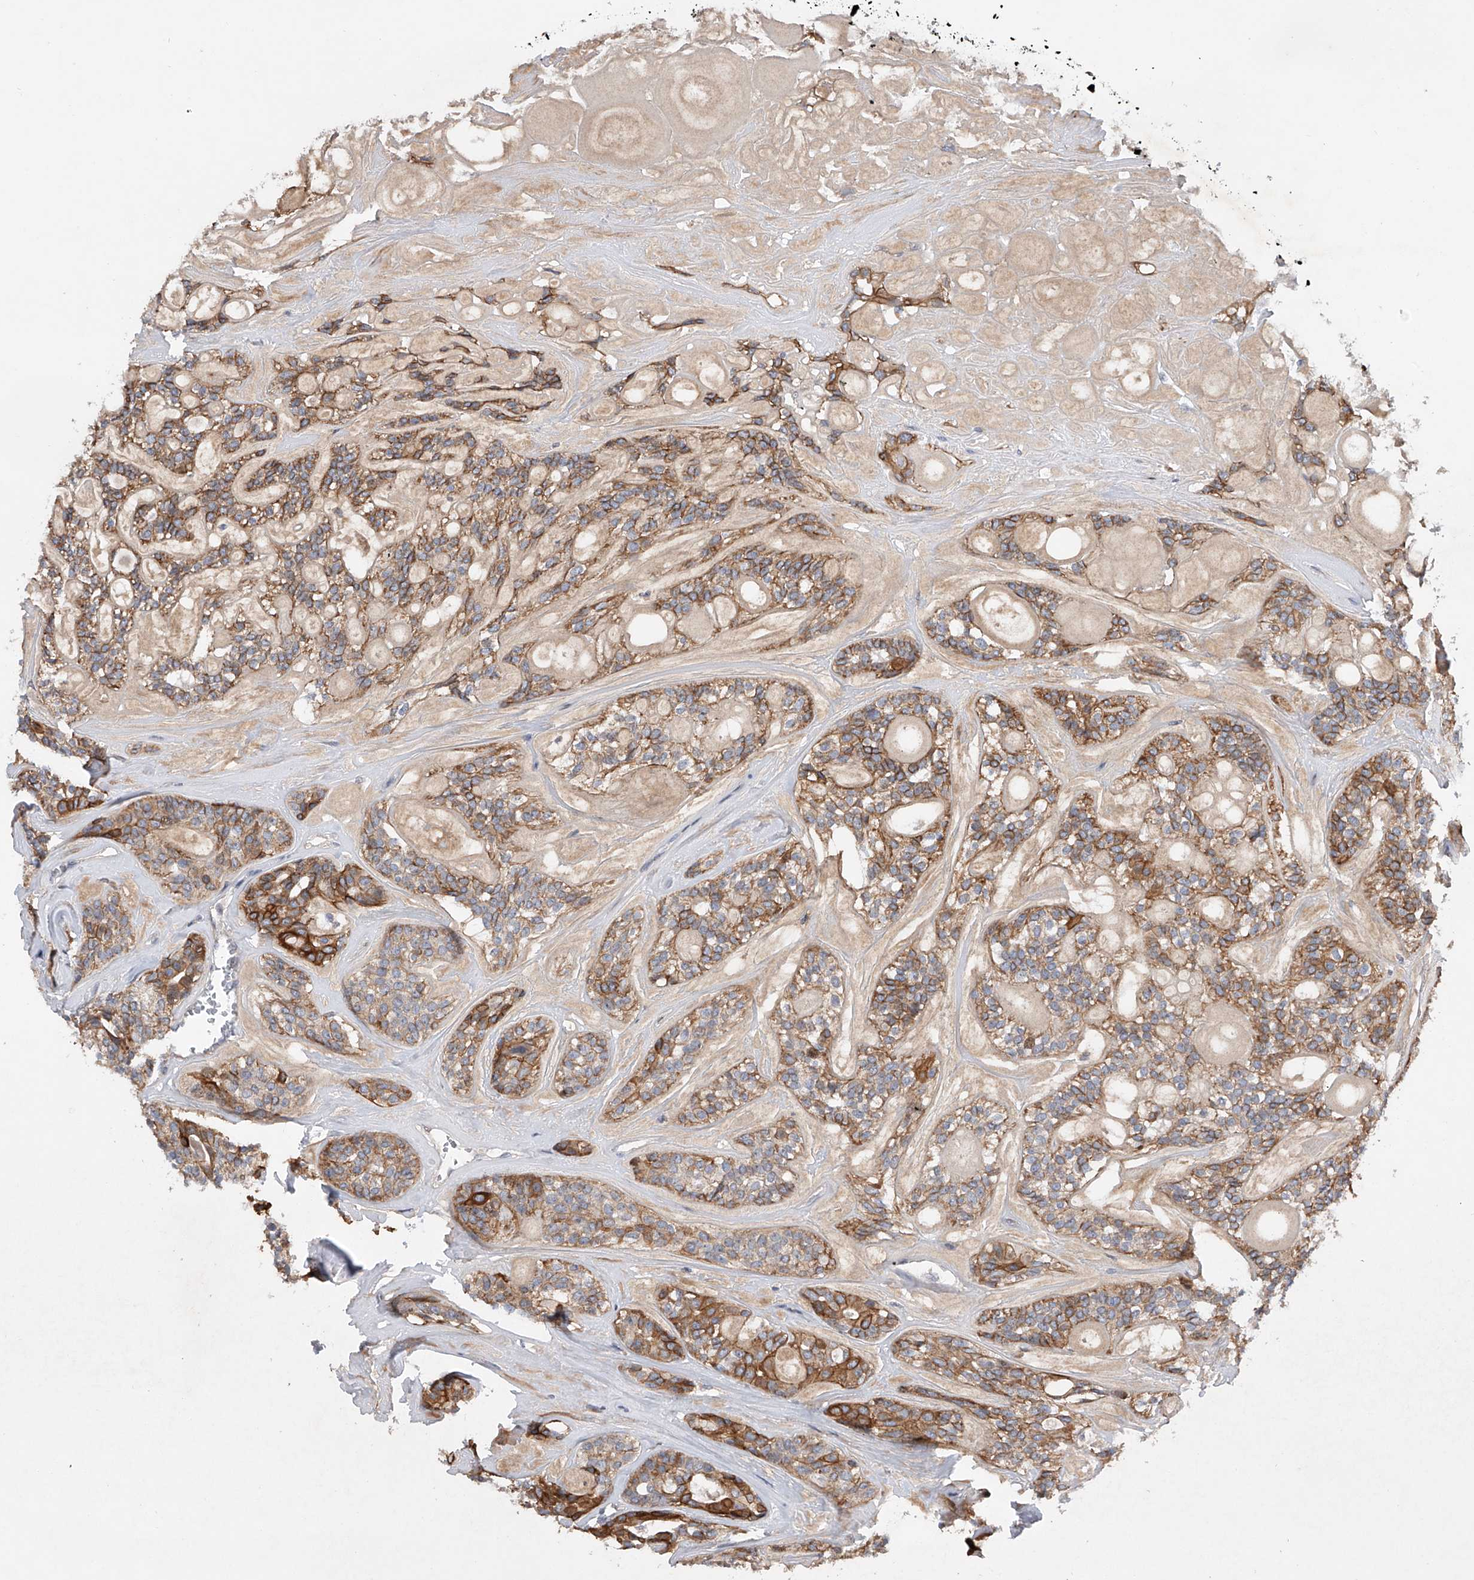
{"staining": {"intensity": "strong", "quantity": "25%-75%", "location": "cytoplasmic/membranous"}, "tissue": "head and neck cancer", "cell_type": "Tumor cells", "image_type": "cancer", "snomed": [{"axis": "morphology", "description": "Adenocarcinoma, NOS"}, {"axis": "topography", "description": "Head-Neck"}], "caption": "Brown immunohistochemical staining in human adenocarcinoma (head and neck) displays strong cytoplasmic/membranous expression in about 25%-75% of tumor cells.", "gene": "CDH12", "patient": {"sex": "male", "age": 66}}